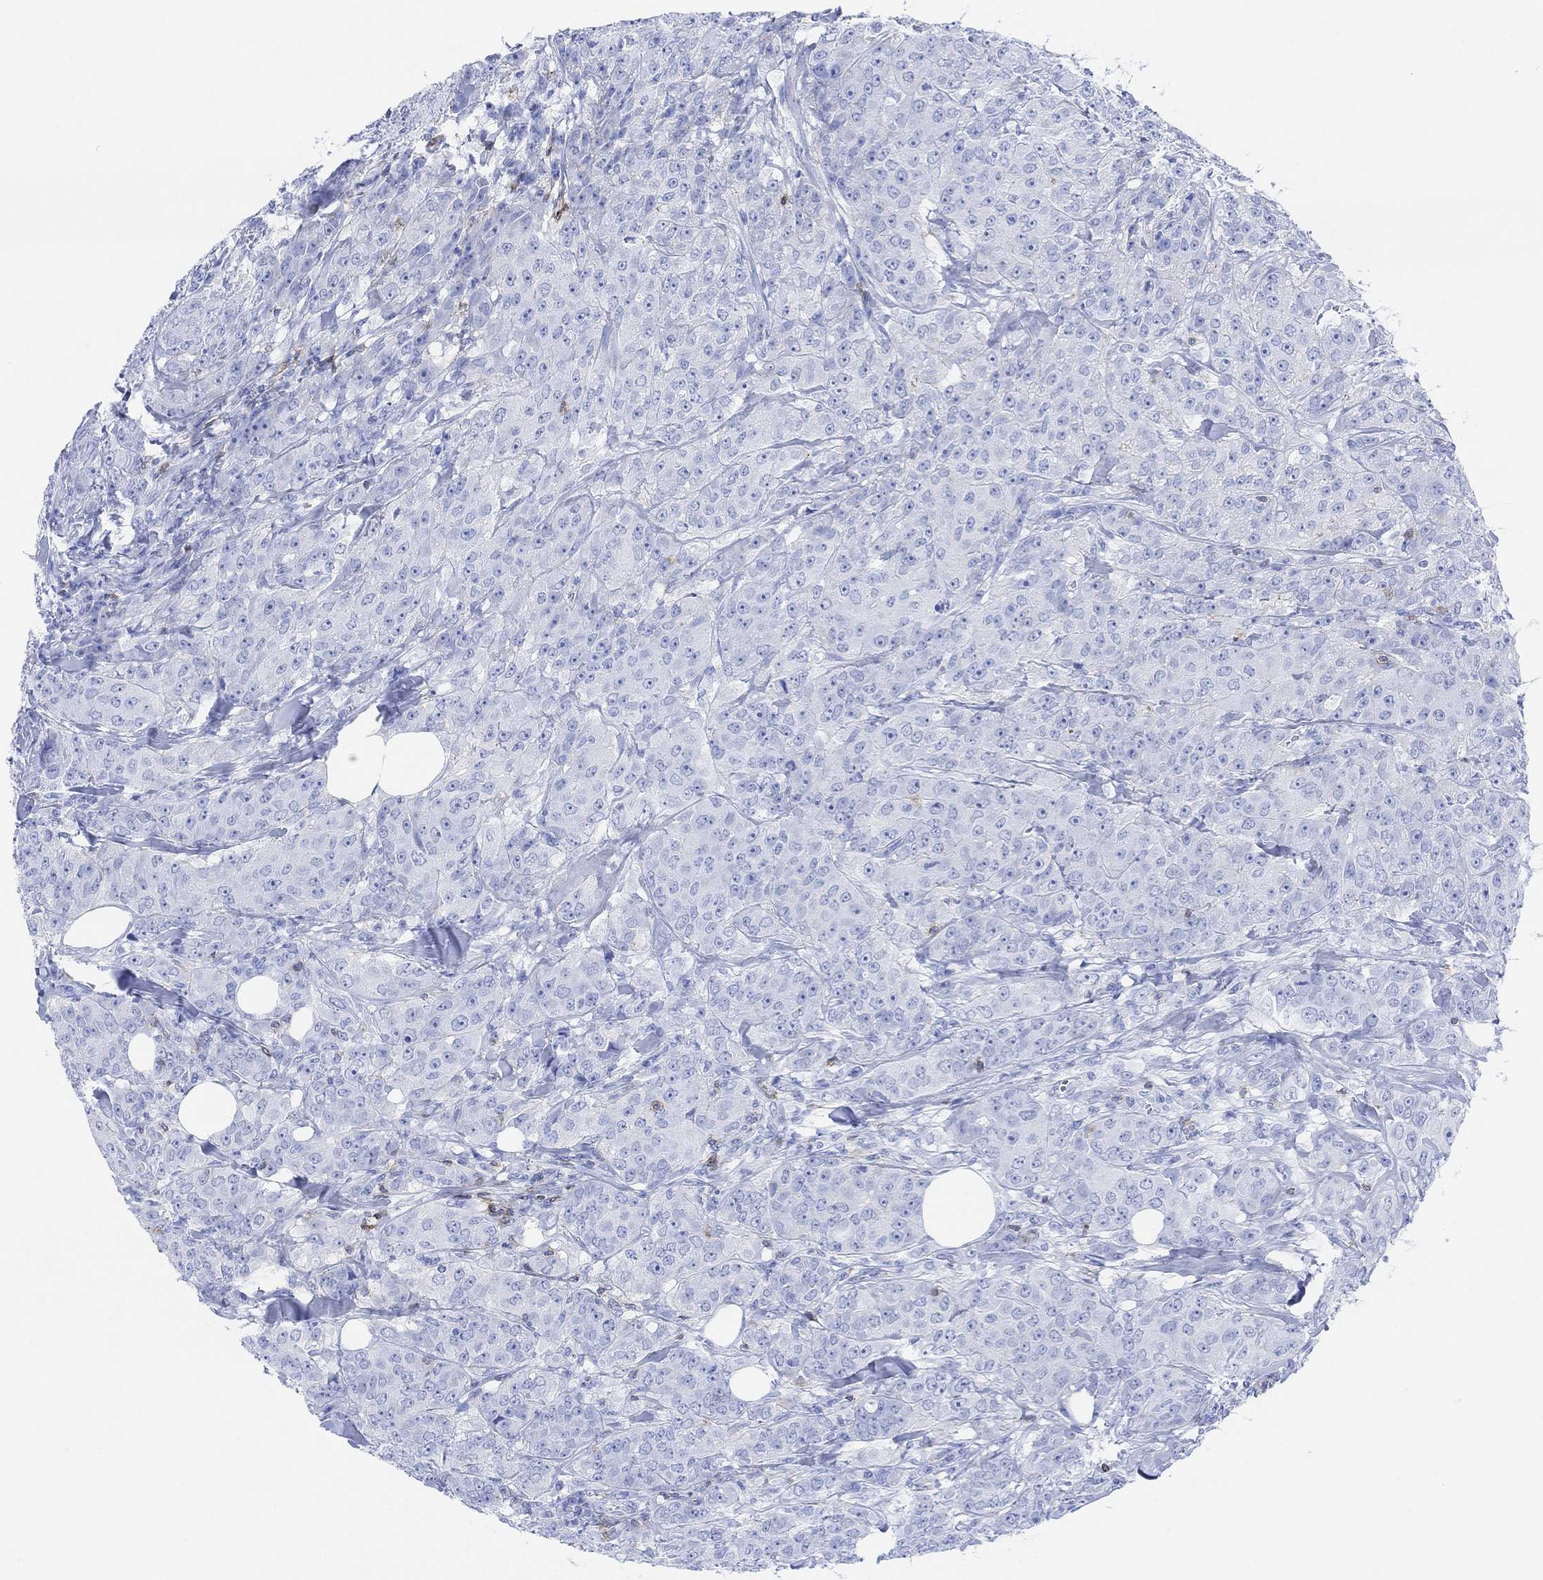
{"staining": {"intensity": "negative", "quantity": "none", "location": "none"}, "tissue": "breast cancer", "cell_type": "Tumor cells", "image_type": "cancer", "snomed": [{"axis": "morphology", "description": "Duct carcinoma"}, {"axis": "topography", "description": "Breast"}], "caption": "An immunohistochemistry (IHC) histopathology image of breast invasive ductal carcinoma is shown. There is no staining in tumor cells of breast invasive ductal carcinoma.", "gene": "GPR65", "patient": {"sex": "female", "age": 43}}